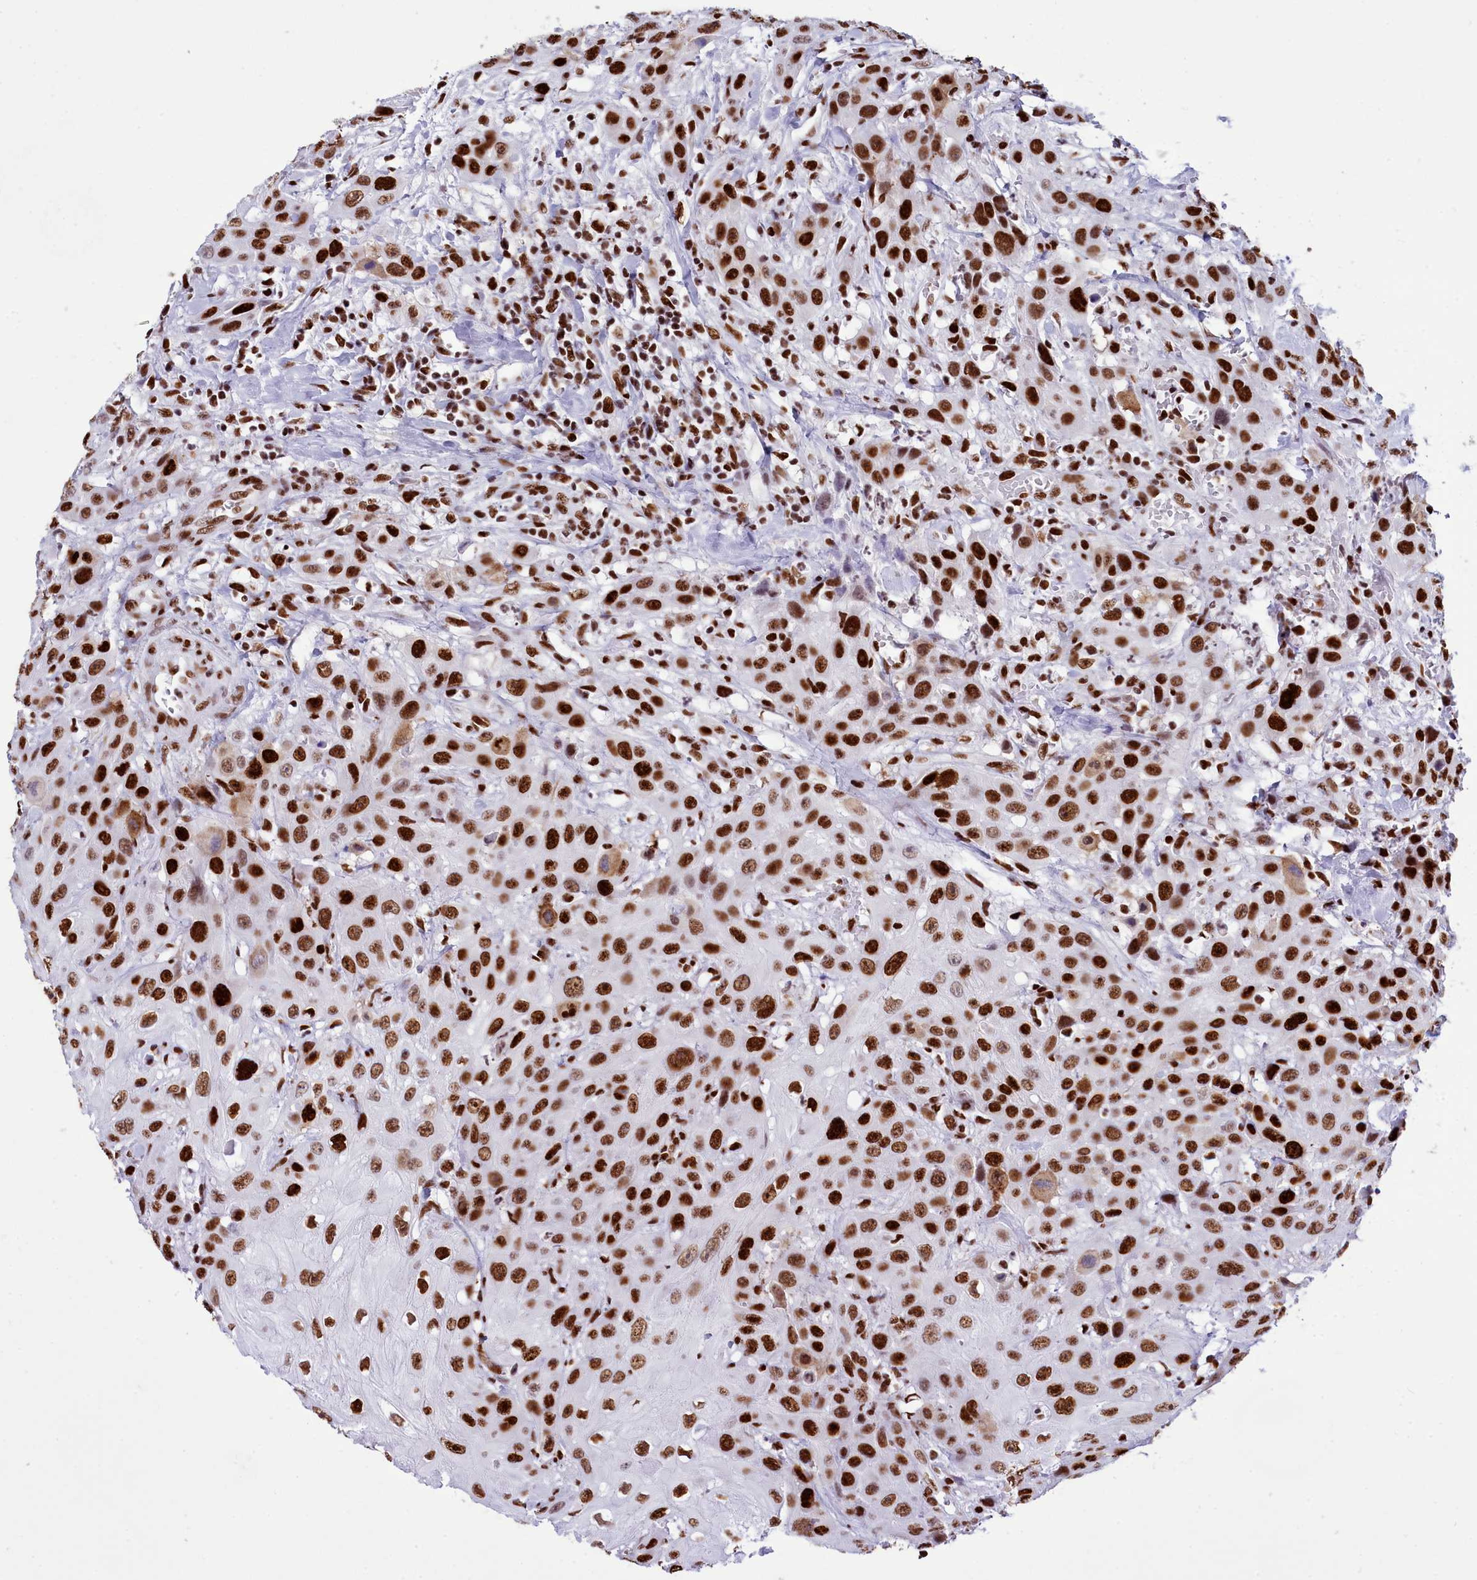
{"staining": {"intensity": "strong", "quantity": ">75%", "location": "nuclear"}, "tissue": "head and neck cancer", "cell_type": "Tumor cells", "image_type": "cancer", "snomed": [{"axis": "morphology", "description": "Squamous cell carcinoma, NOS"}, {"axis": "topography", "description": "Head-Neck"}], "caption": "DAB (3,3'-diaminobenzidine) immunohistochemical staining of human head and neck squamous cell carcinoma reveals strong nuclear protein staining in approximately >75% of tumor cells. (Stains: DAB in brown, nuclei in blue, Microscopy: brightfield microscopy at high magnification).", "gene": "RALY", "patient": {"sex": "male", "age": 81}}